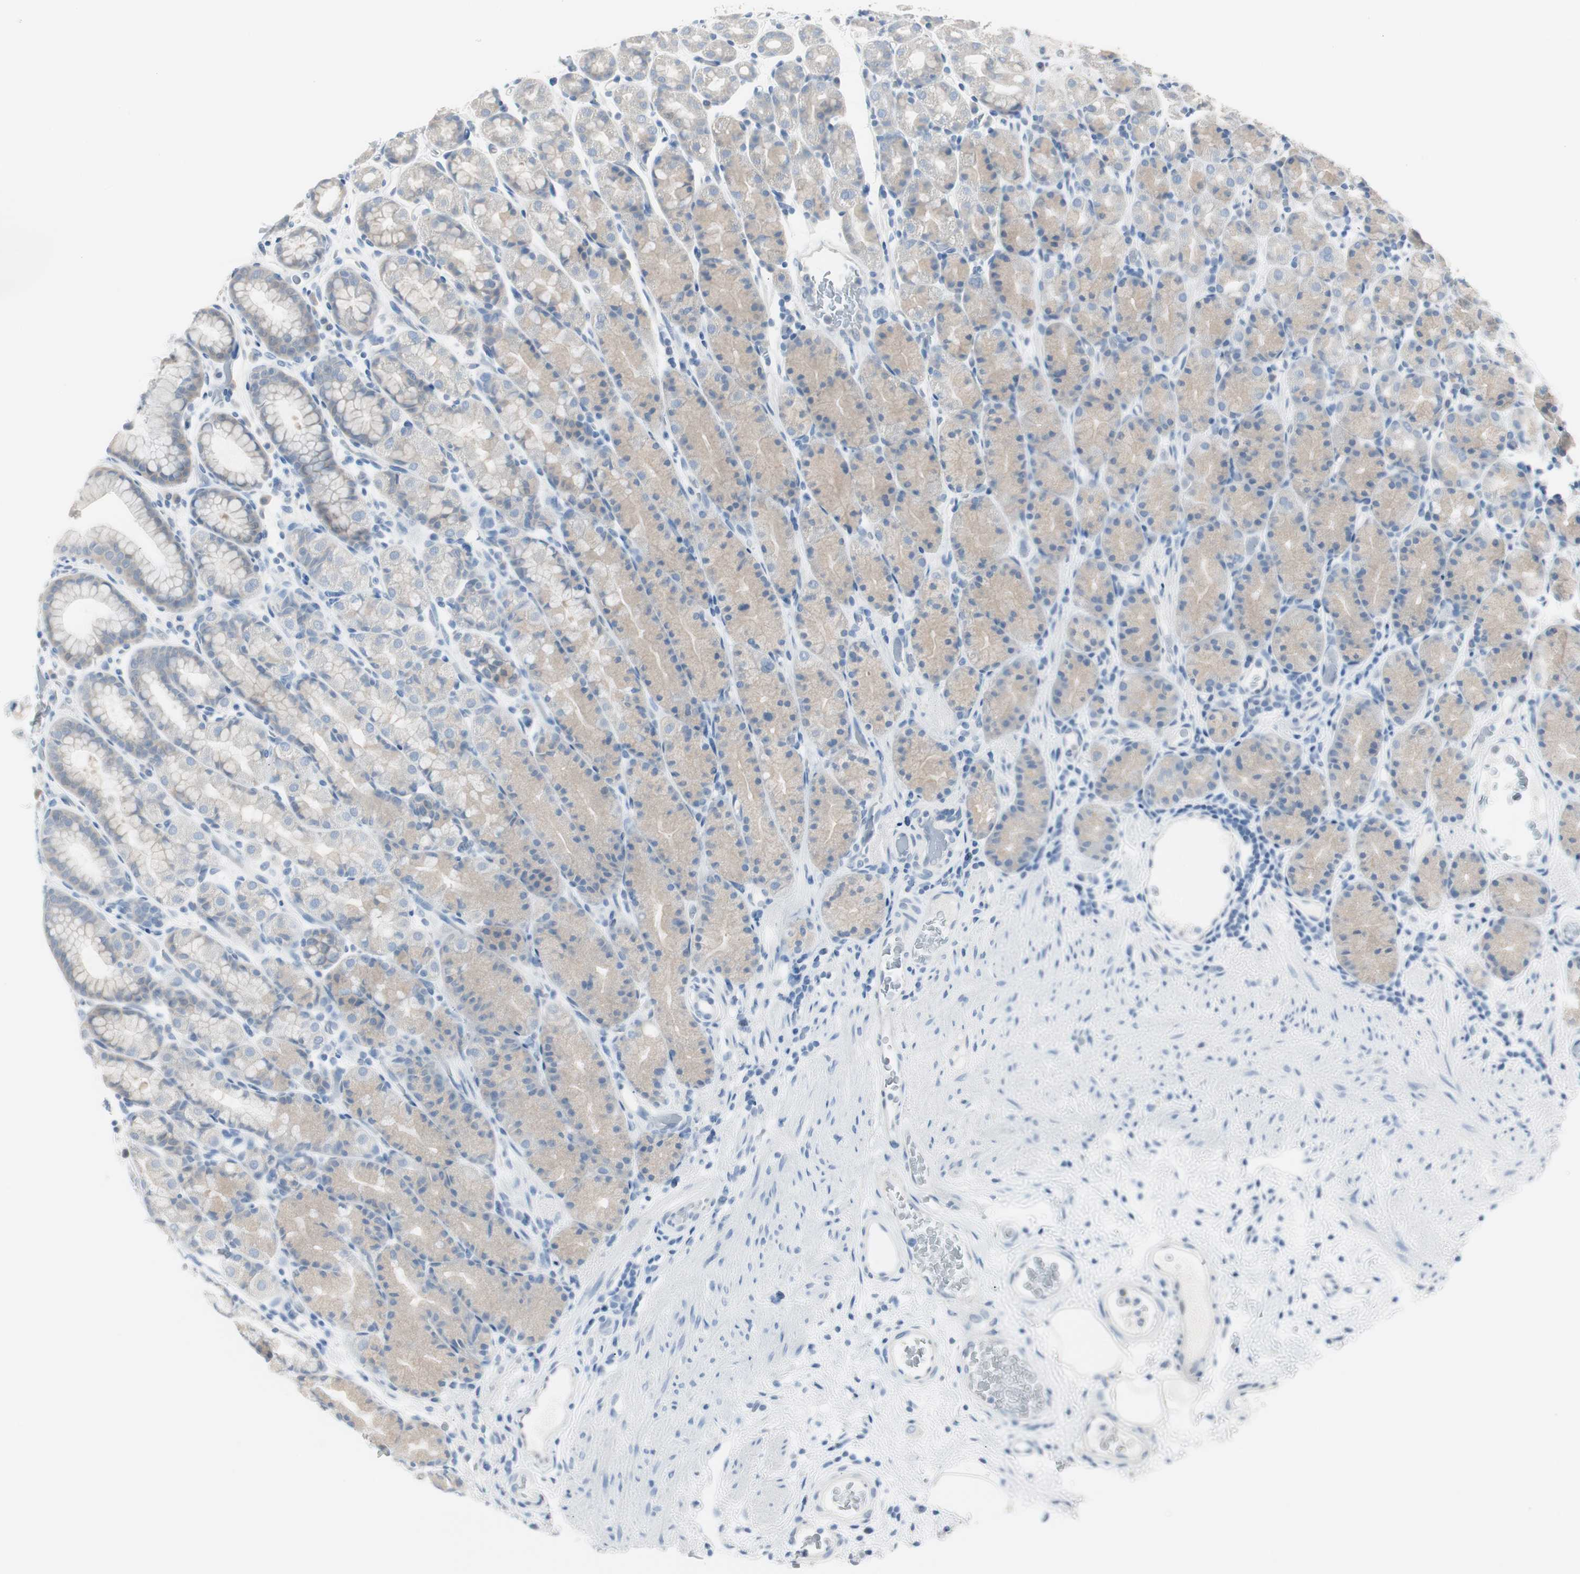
{"staining": {"intensity": "weak", "quantity": "25%-75%", "location": "cytoplasmic/membranous"}, "tissue": "stomach", "cell_type": "Glandular cells", "image_type": "normal", "snomed": [{"axis": "morphology", "description": "Normal tissue, NOS"}, {"axis": "topography", "description": "Stomach, upper"}], "caption": "An immunohistochemistry (IHC) photomicrograph of unremarkable tissue is shown. Protein staining in brown shows weak cytoplasmic/membranous positivity in stomach within glandular cells.", "gene": "S100A7A", "patient": {"sex": "male", "age": 68}}